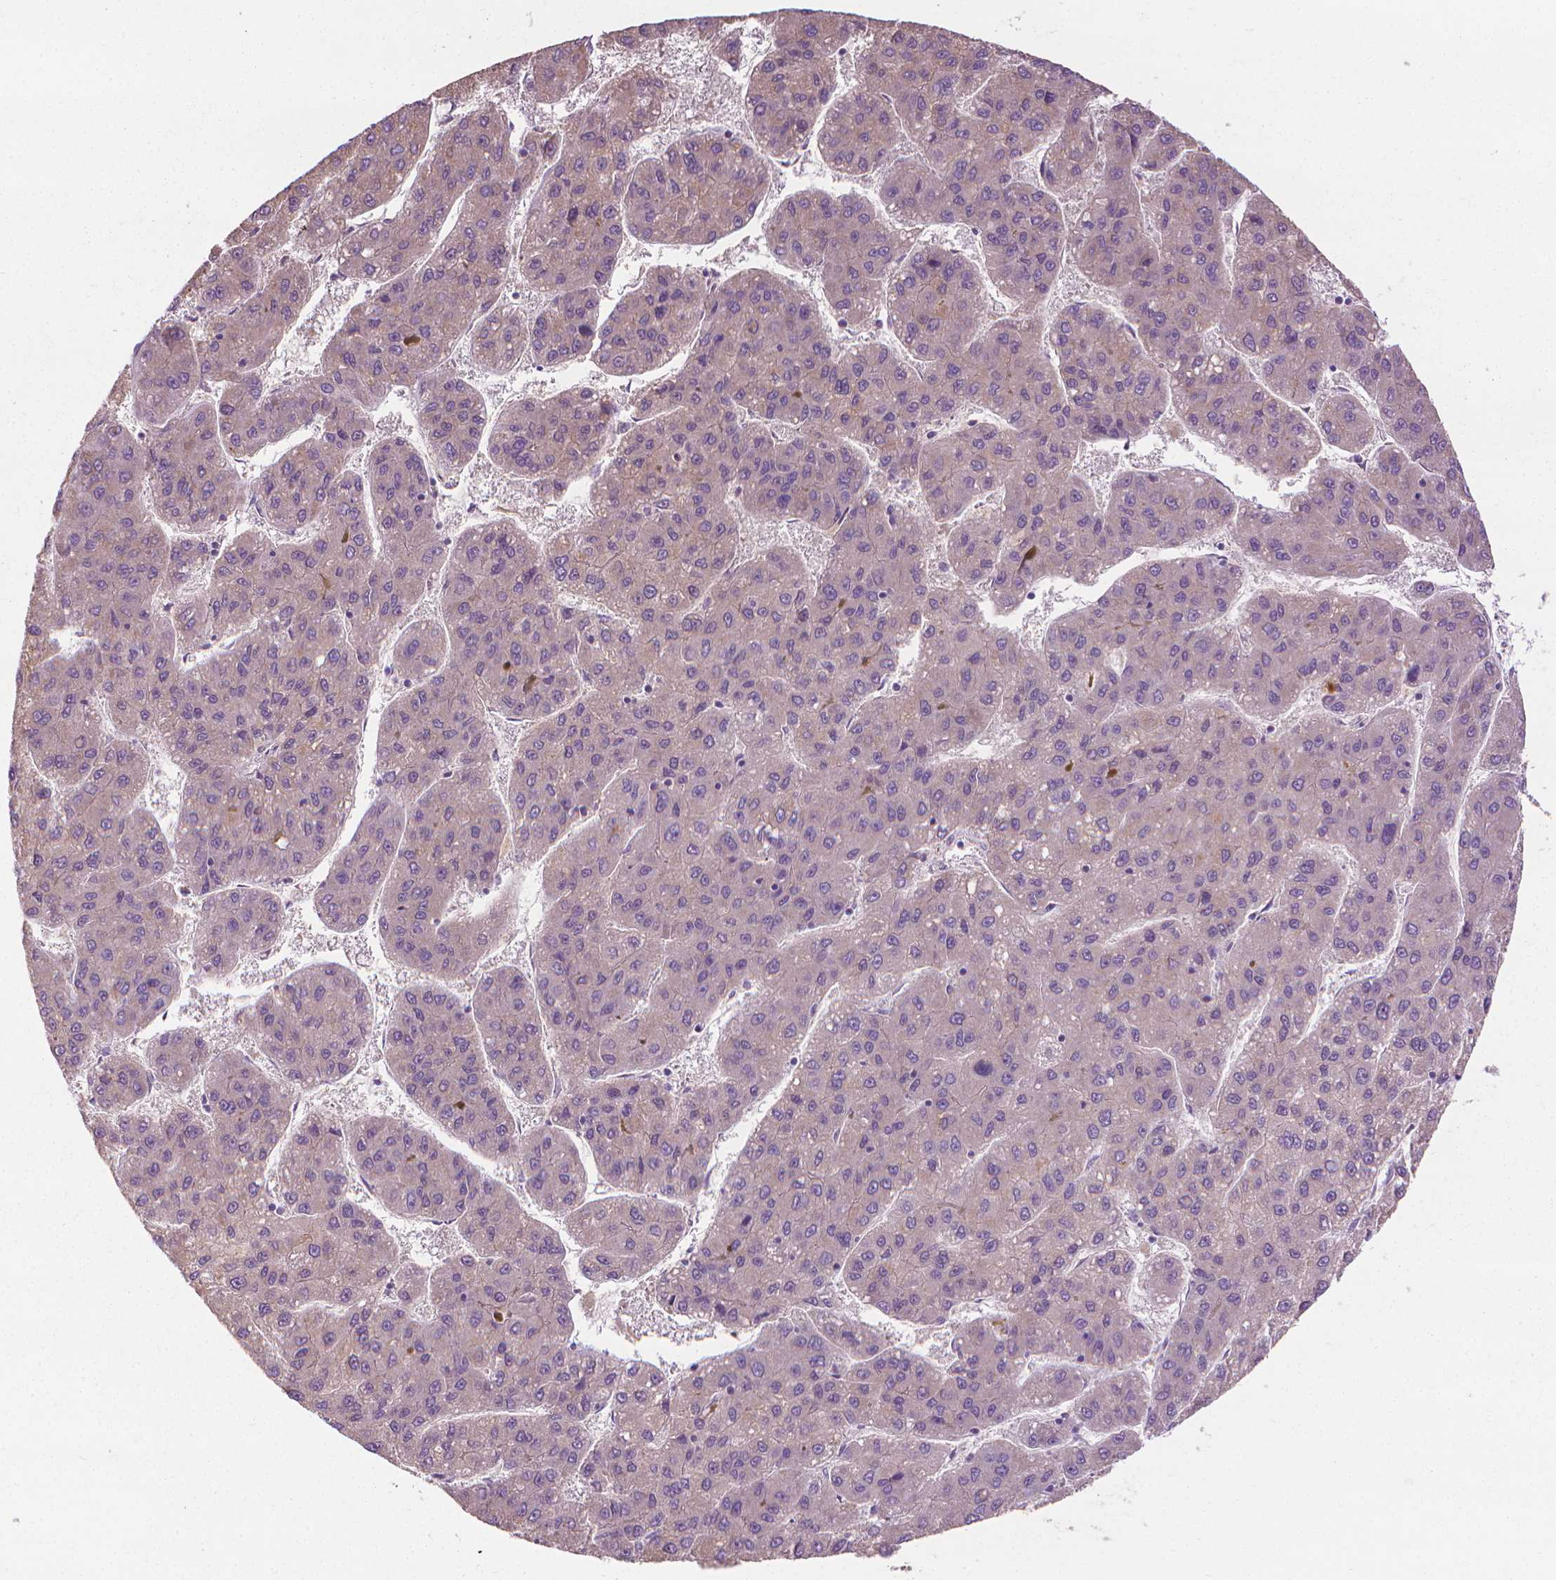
{"staining": {"intensity": "negative", "quantity": "none", "location": "none"}, "tissue": "liver cancer", "cell_type": "Tumor cells", "image_type": "cancer", "snomed": [{"axis": "morphology", "description": "Carcinoma, Hepatocellular, NOS"}, {"axis": "topography", "description": "Liver"}], "caption": "This is an immunohistochemistry histopathology image of hepatocellular carcinoma (liver). There is no positivity in tumor cells.", "gene": "RIIAD1", "patient": {"sex": "female", "age": 82}}